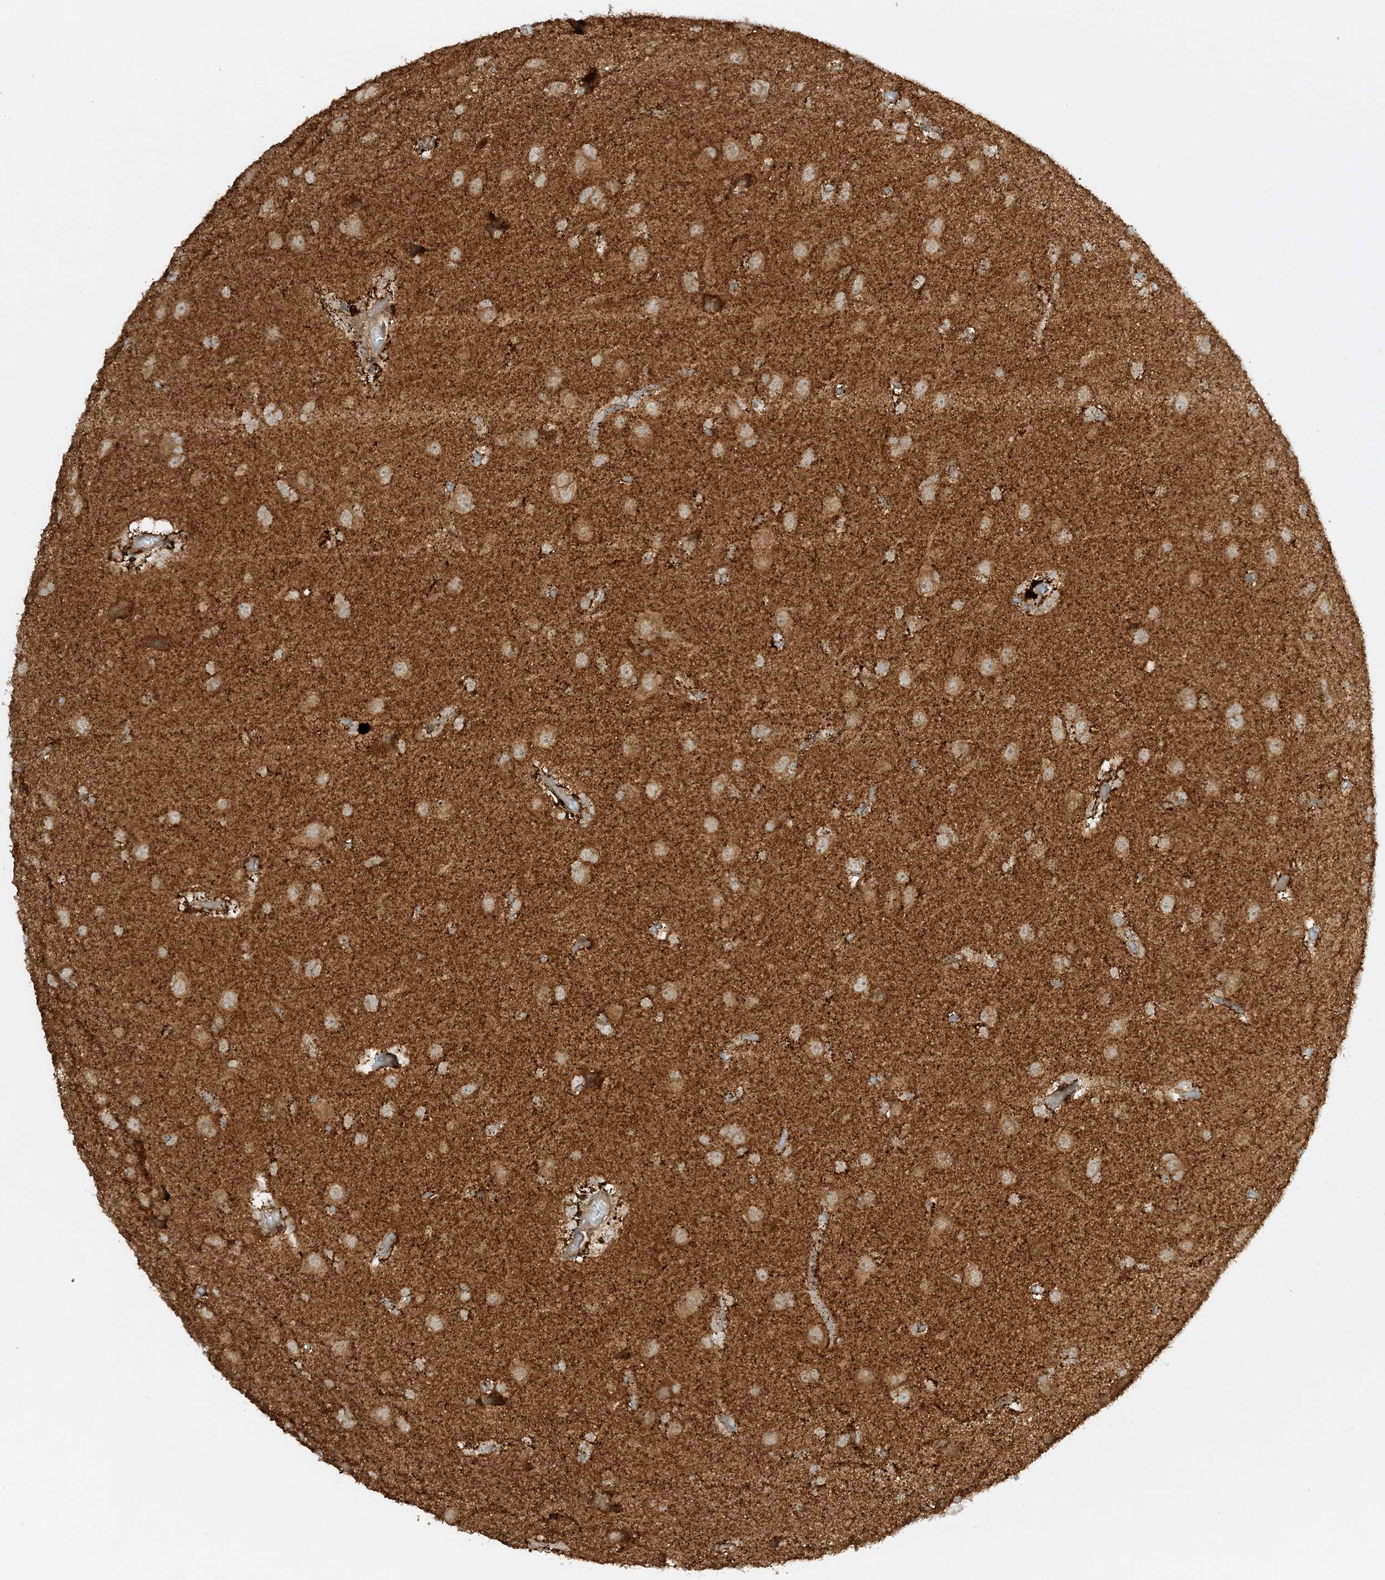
{"staining": {"intensity": "weak", "quantity": ">75%", "location": "cytoplasmic/membranous"}, "tissue": "glioma", "cell_type": "Tumor cells", "image_type": "cancer", "snomed": [{"axis": "morphology", "description": "Glioma, malignant, High grade"}, {"axis": "topography", "description": "Brain"}], "caption": "This micrograph exhibits immunohistochemistry staining of human malignant glioma (high-grade), with low weak cytoplasmic/membranous positivity in about >75% of tumor cells.", "gene": "XRN1", "patient": {"sex": "female", "age": 59}}